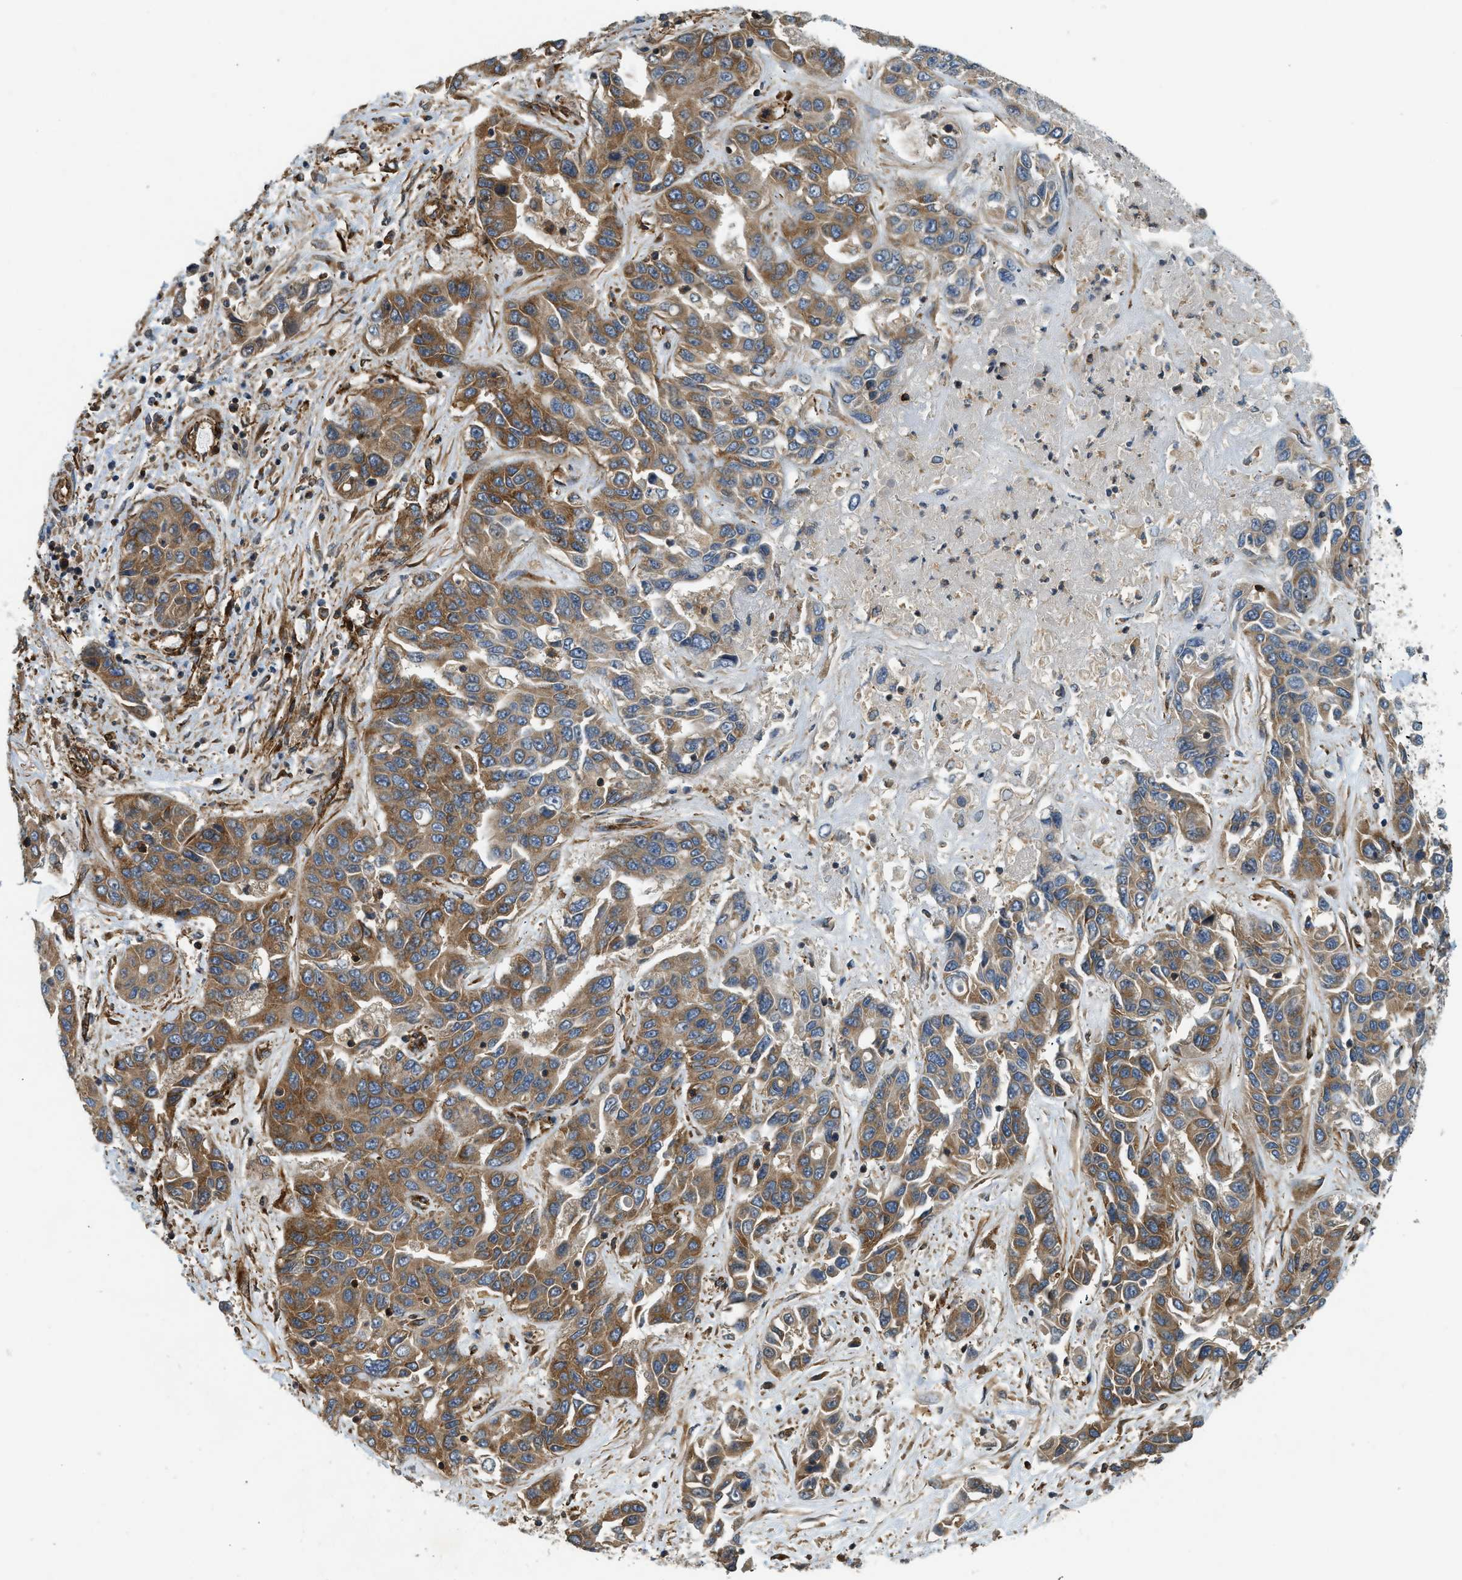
{"staining": {"intensity": "moderate", "quantity": ">75%", "location": "cytoplasmic/membranous"}, "tissue": "liver cancer", "cell_type": "Tumor cells", "image_type": "cancer", "snomed": [{"axis": "morphology", "description": "Cholangiocarcinoma"}, {"axis": "topography", "description": "Liver"}], "caption": "An immunohistochemistry image of tumor tissue is shown. Protein staining in brown highlights moderate cytoplasmic/membranous positivity in liver cholangiocarcinoma within tumor cells. (Stains: DAB in brown, nuclei in blue, Microscopy: brightfield microscopy at high magnification).", "gene": "HIP1", "patient": {"sex": "female", "age": 52}}